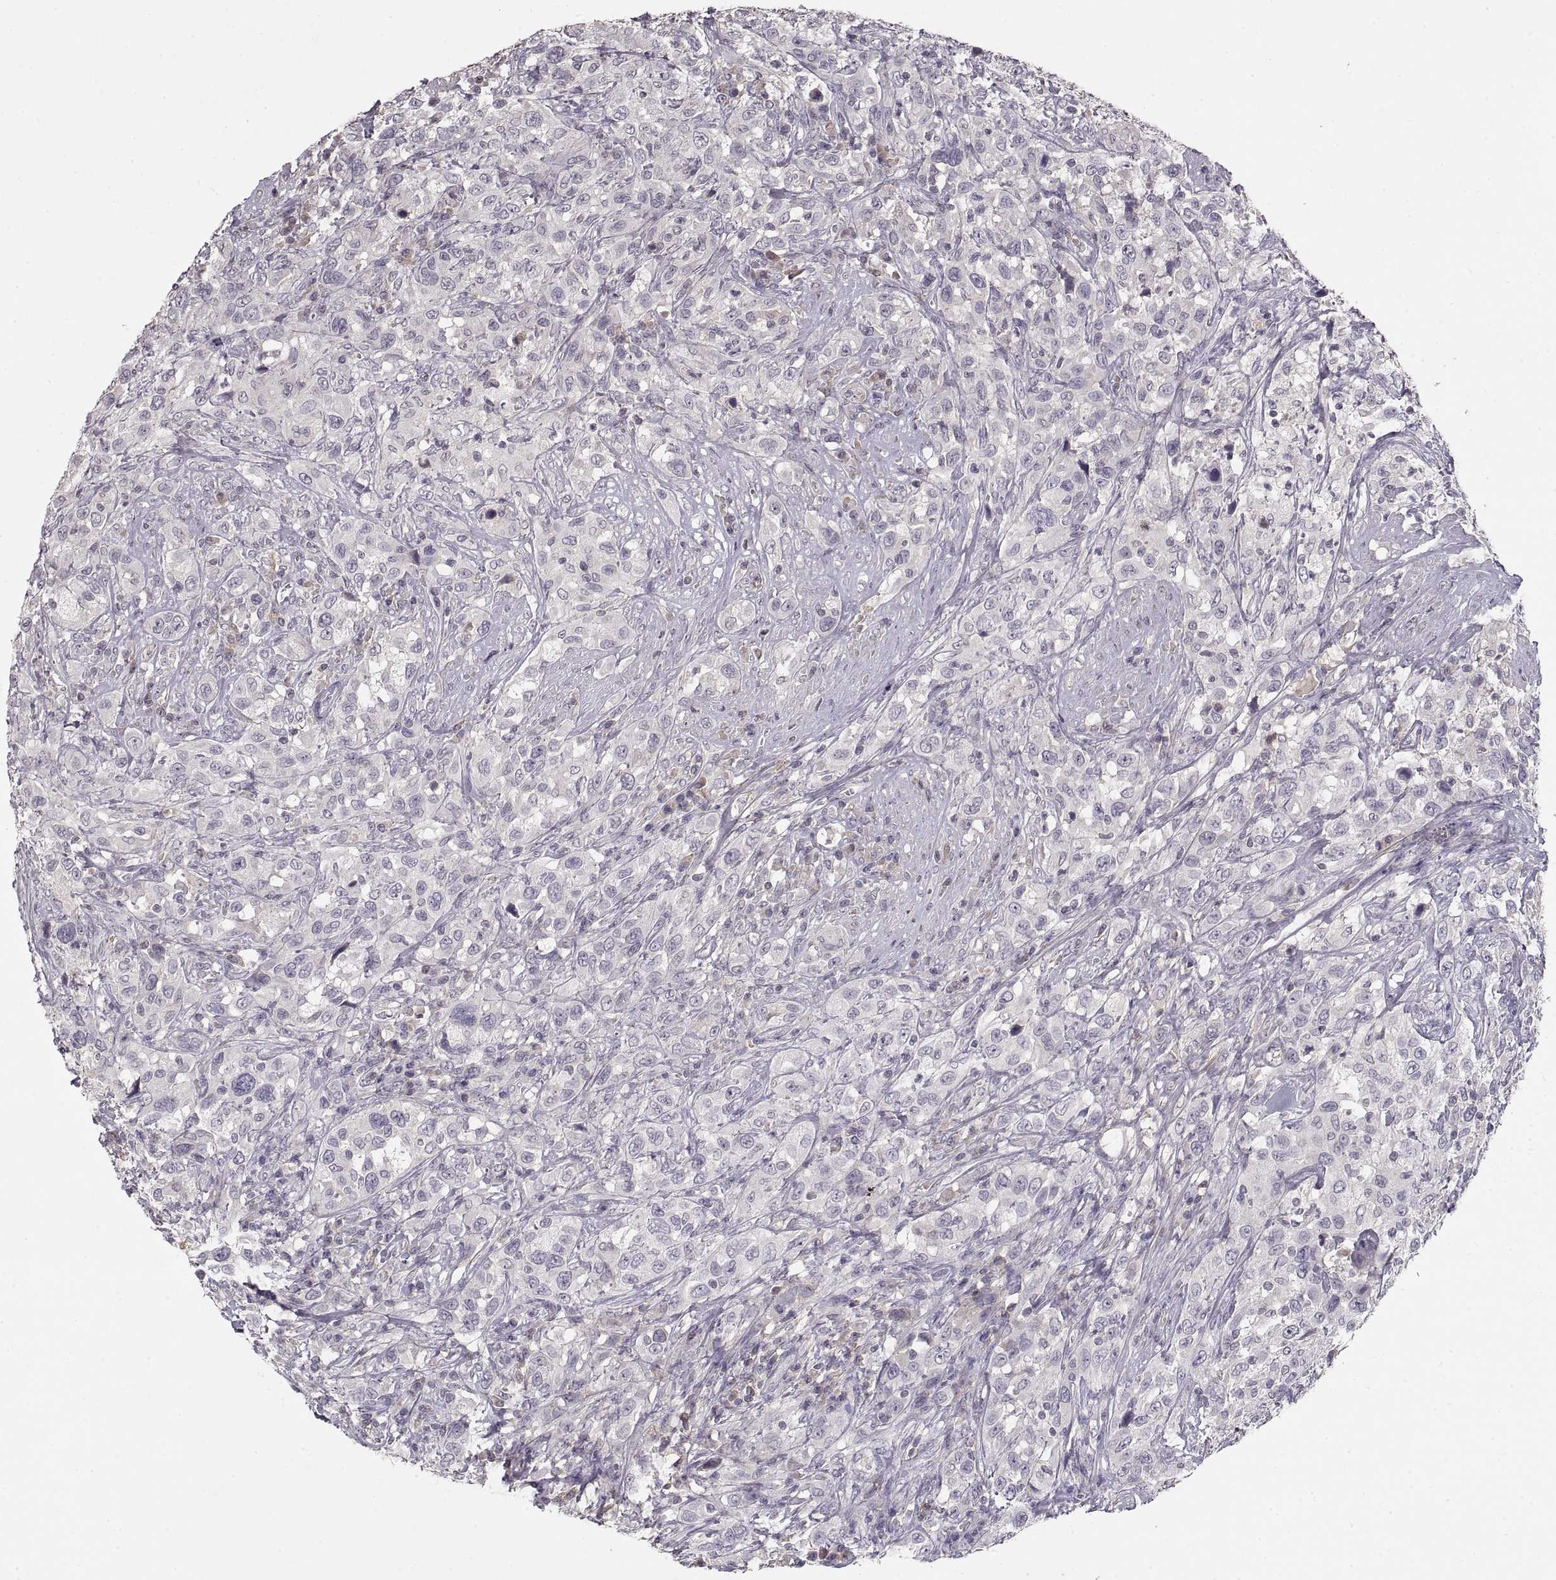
{"staining": {"intensity": "negative", "quantity": "none", "location": "none"}, "tissue": "urothelial cancer", "cell_type": "Tumor cells", "image_type": "cancer", "snomed": [{"axis": "morphology", "description": "Urothelial carcinoma, NOS"}, {"axis": "morphology", "description": "Urothelial carcinoma, High grade"}, {"axis": "topography", "description": "Urinary bladder"}], "caption": "A high-resolution image shows immunohistochemistry (IHC) staining of urothelial cancer, which displays no significant staining in tumor cells.", "gene": "ADAM11", "patient": {"sex": "female", "age": 64}}